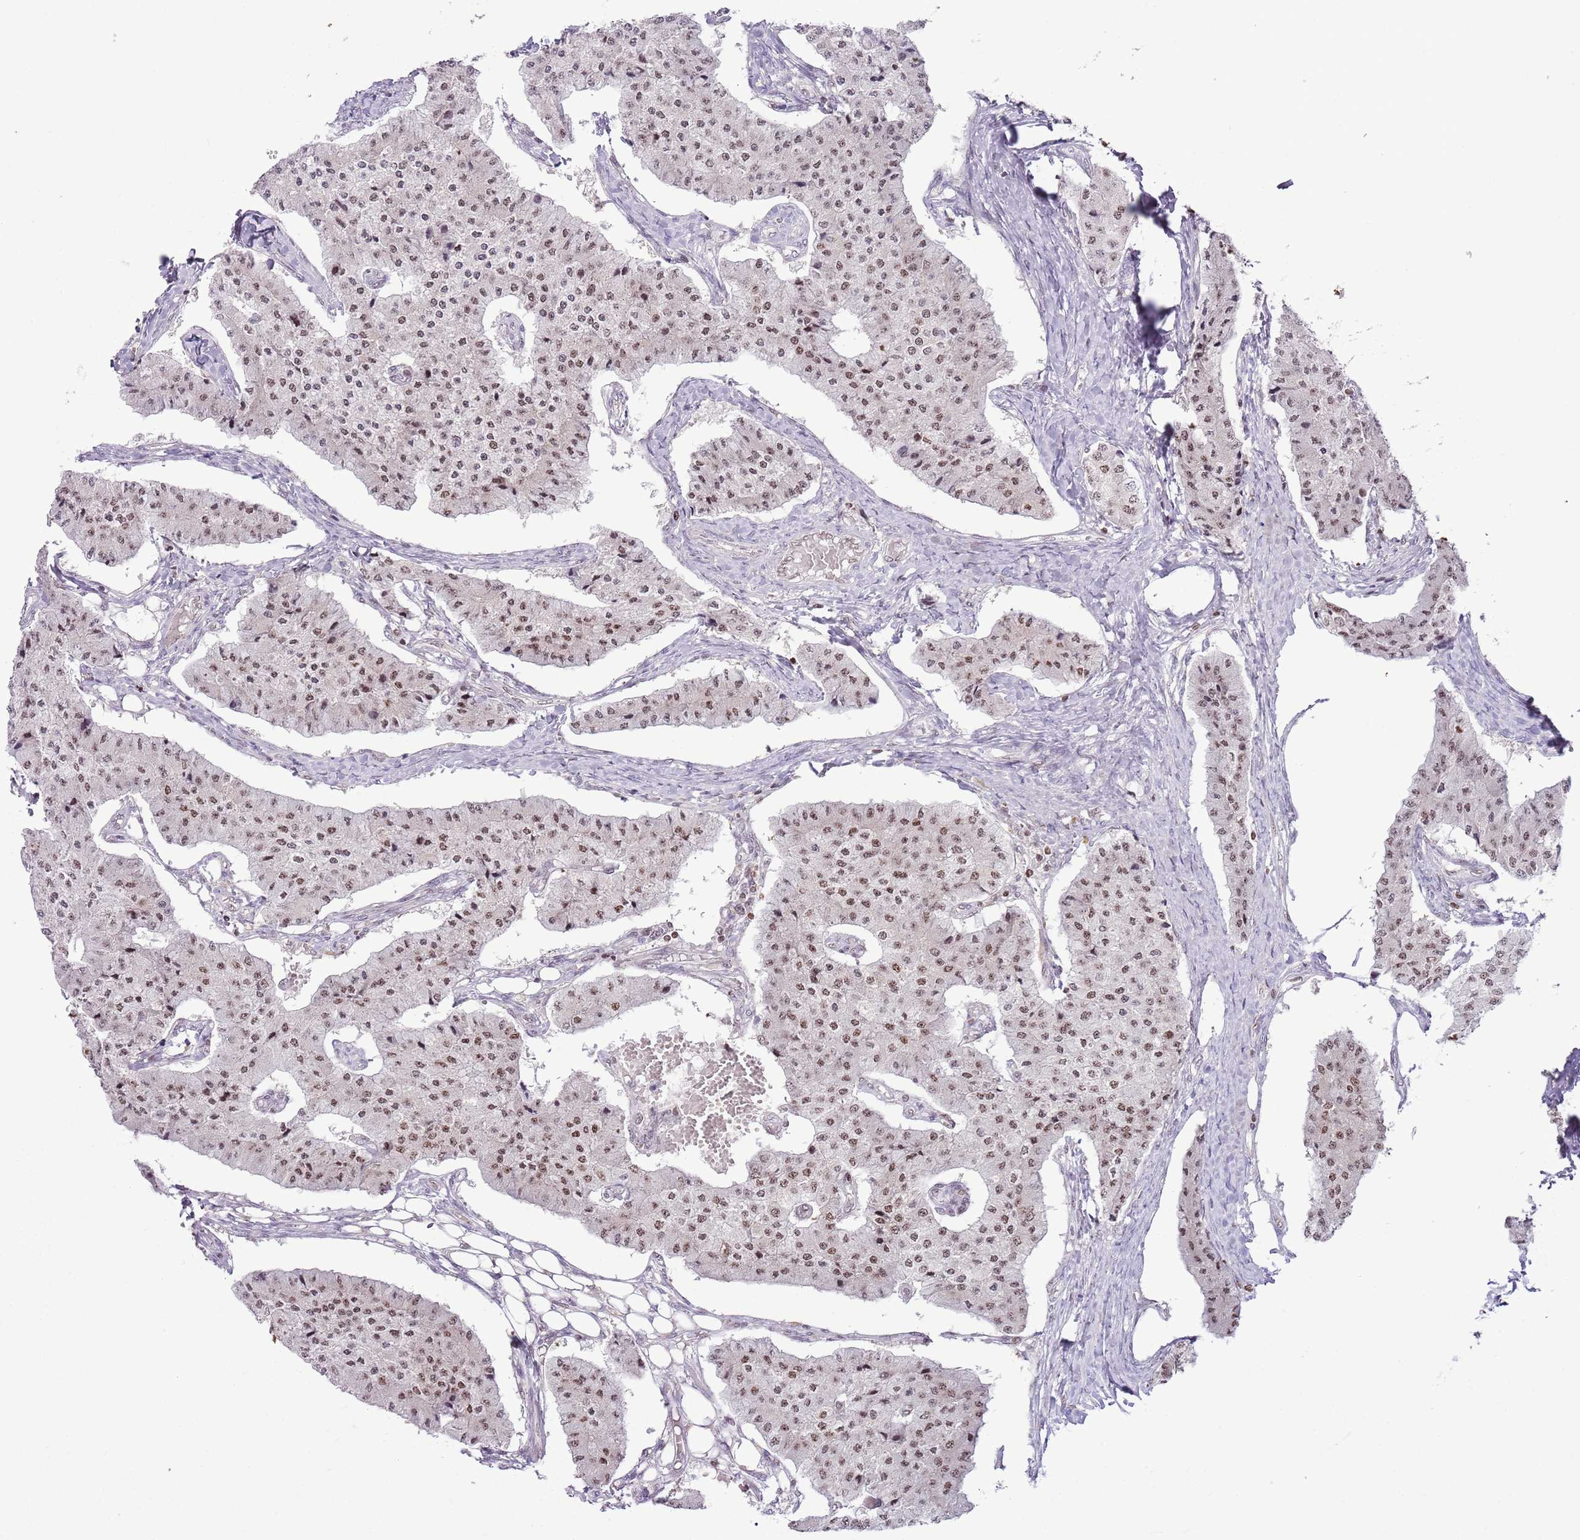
{"staining": {"intensity": "moderate", "quantity": ">75%", "location": "nuclear"}, "tissue": "carcinoid", "cell_type": "Tumor cells", "image_type": "cancer", "snomed": [{"axis": "morphology", "description": "Carcinoid, malignant, NOS"}, {"axis": "topography", "description": "Colon"}], "caption": "Immunohistochemistry (IHC) image of neoplastic tissue: human malignant carcinoid stained using immunohistochemistry displays medium levels of moderate protein expression localized specifically in the nuclear of tumor cells, appearing as a nuclear brown color.", "gene": "SELENOH", "patient": {"sex": "female", "age": 52}}